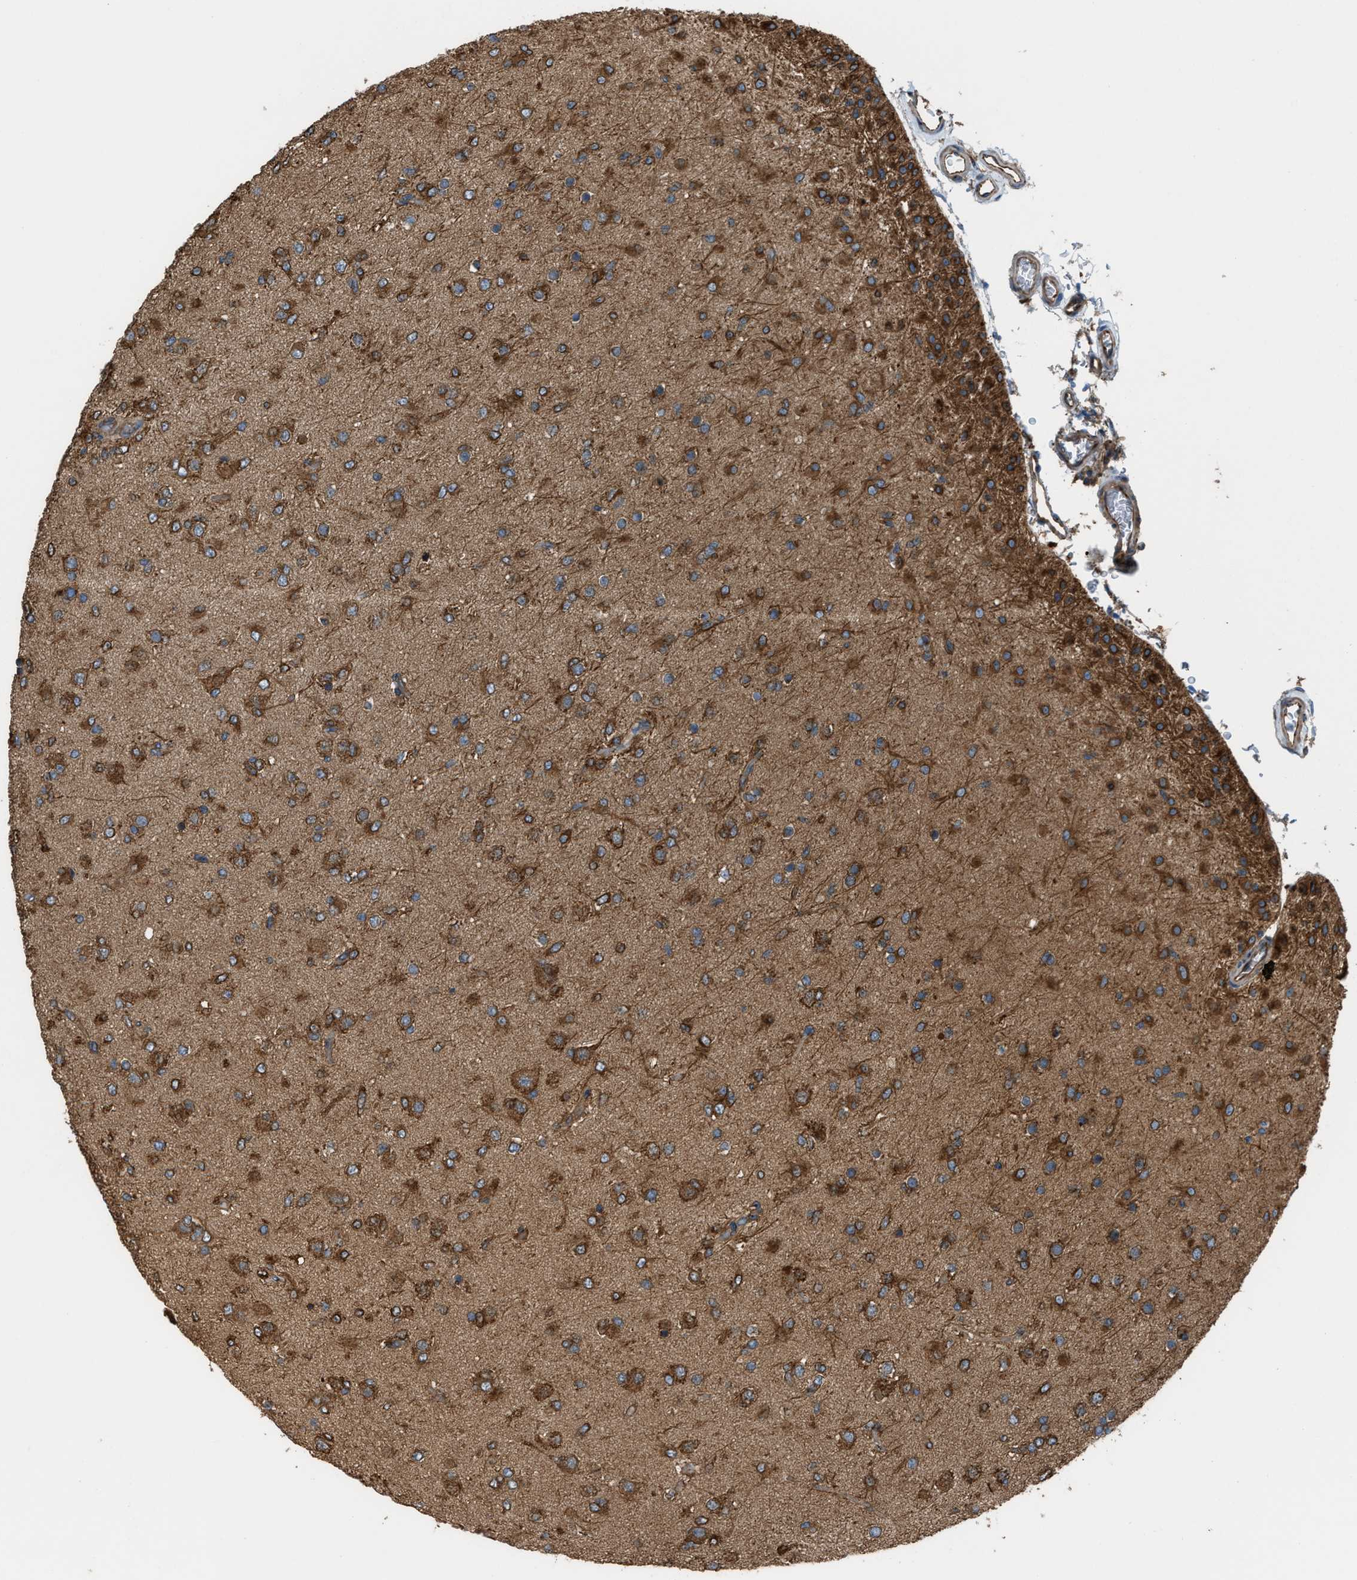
{"staining": {"intensity": "moderate", "quantity": ">75%", "location": "cytoplasmic/membranous"}, "tissue": "glioma", "cell_type": "Tumor cells", "image_type": "cancer", "snomed": [{"axis": "morphology", "description": "Glioma, malignant, Low grade"}, {"axis": "topography", "description": "Brain"}], "caption": "Moderate cytoplasmic/membranous expression for a protein is seen in about >75% of tumor cells of malignant glioma (low-grade) using IHC.", "gene": "TRPC1", "patient": {"sex": "male", "age": 65}}